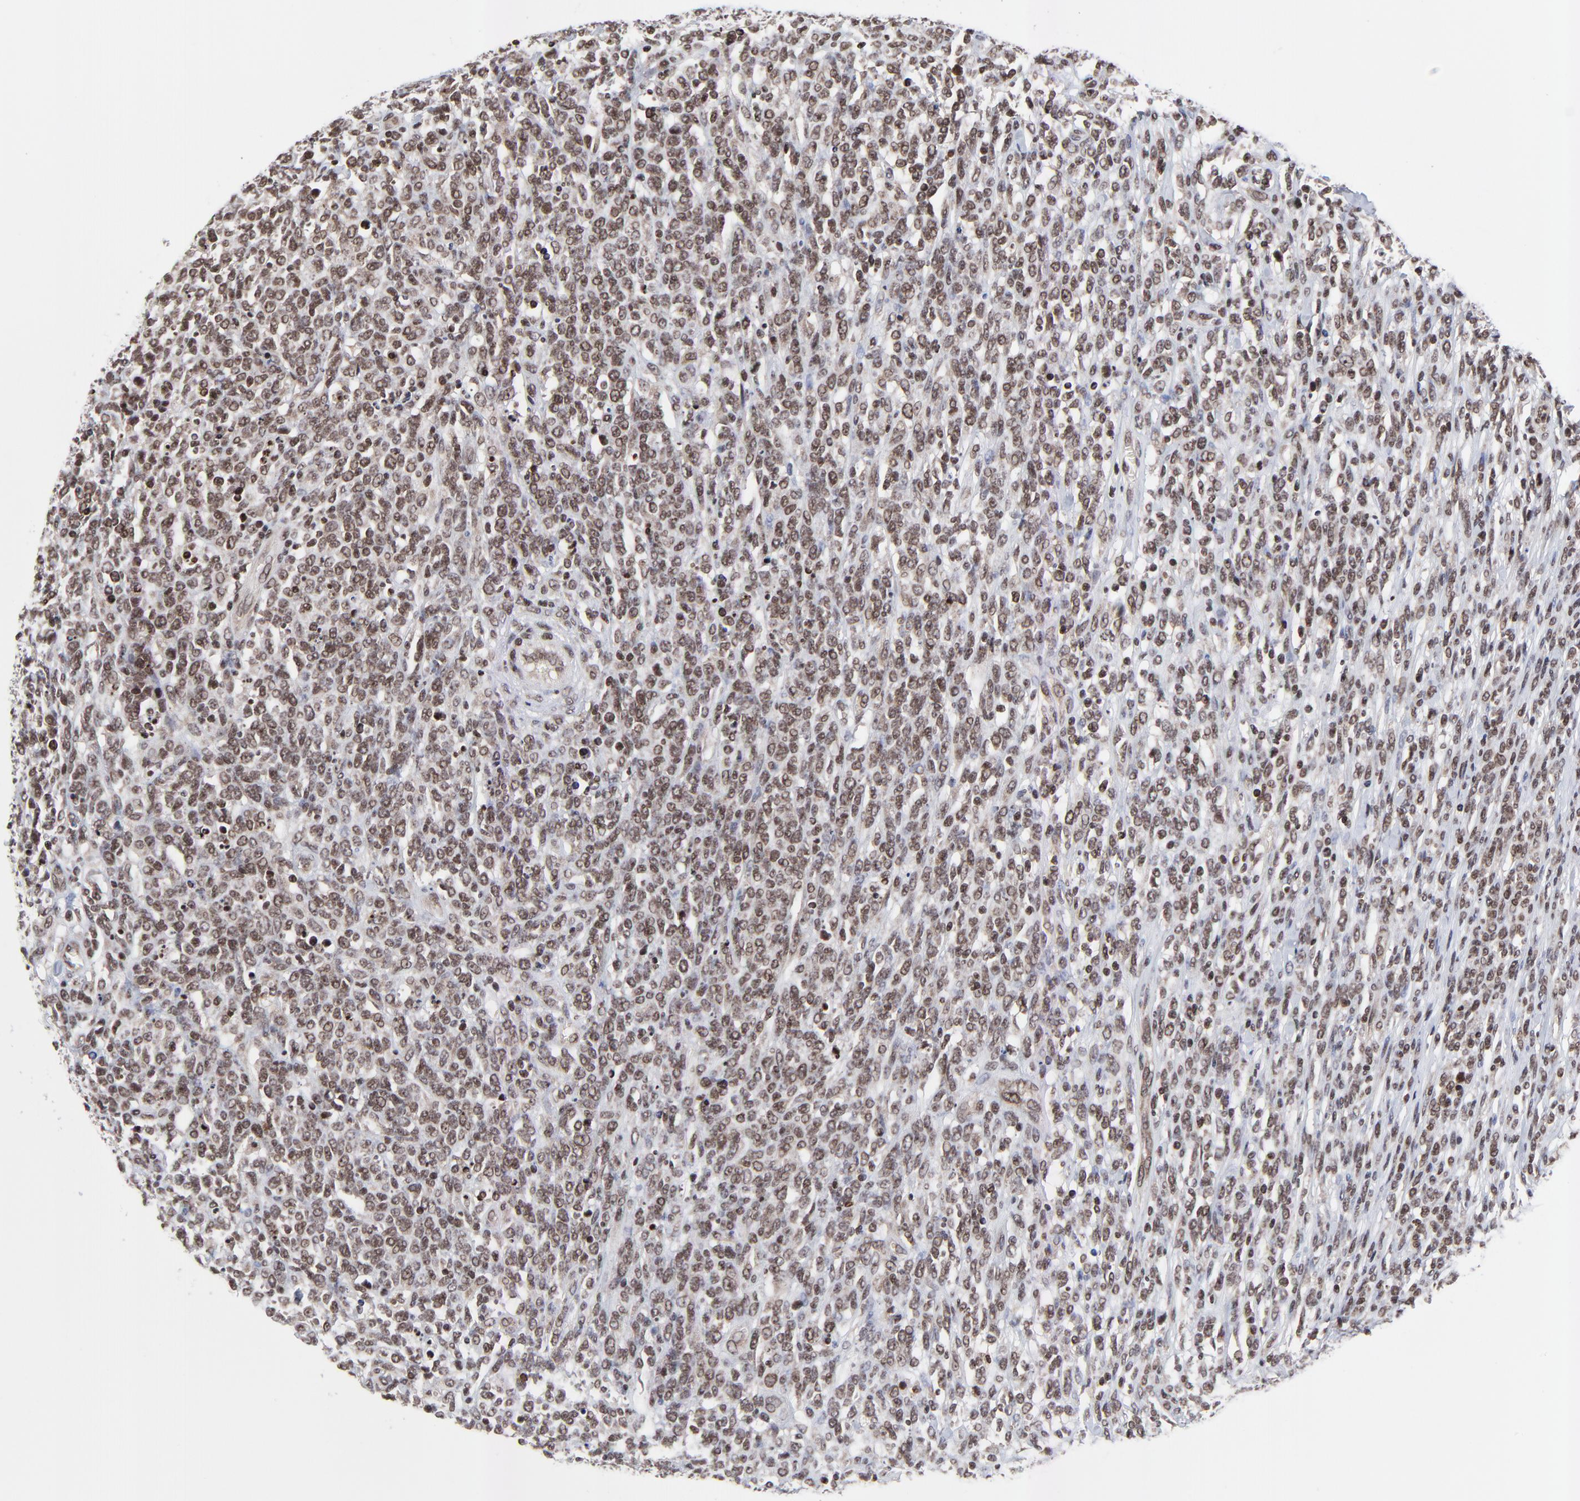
{"staining": {"intensity": "moderate", "quantity": ">75%", "location": "nuclear"}, "tissue": "lymphoma", "cell_type": "Tumor cells", "image_type": "cancer", "snomed": [{"axis": "morphology", "description": "Malignant lymphoma, non-Hodgkin's type, High grade"}, {"axis": "topography", "description": "Lymph node"}], "caption": "The immunohistochemical stain shows moderate nuclear staining in tumor cells of lymphoma tissue.", "gene": "ZNF777", "patient": {"sex": "female", "age": 73}}